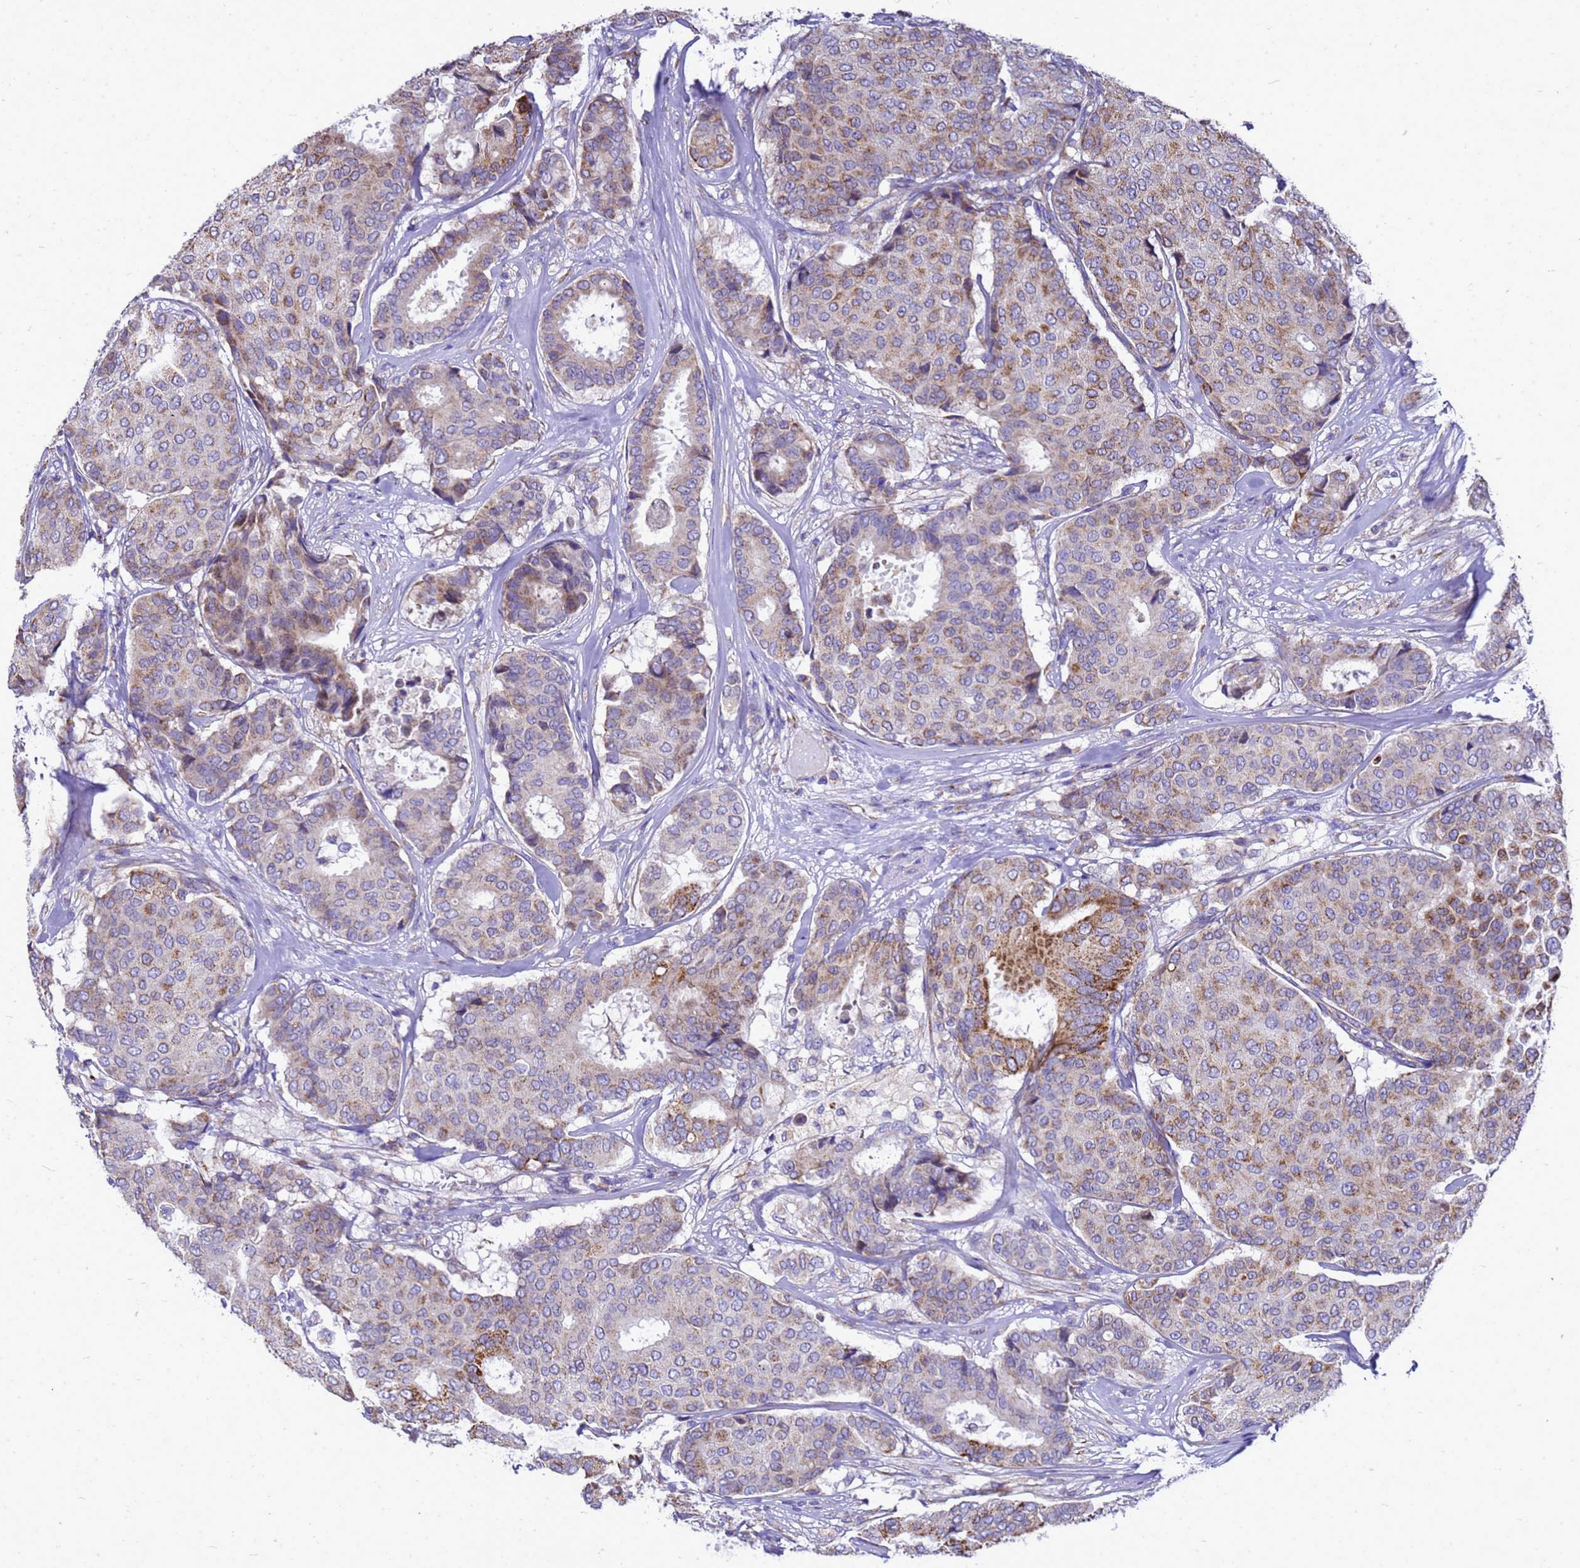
{"staining": {"intensity": "moderate", "quantity": "<25%", "location": "cytoplasmic/membranous"}, "tissue": "breast cancer", "cell_type": "Tumor cells", "image_type": "cancer", "snomed": [{"axis": "morphology", "description": "Duct carcinoma"}, {"axis": "topography", "description": "Breast"}], "caption": "Breast cancer (infiltrating ductal carcinoma) tissue shows moderate cytoplasmic/membranous positivity in approximately <25% of tumor cells, visualized by immunohistochemistry.", "gene": "CMC4", "patient": {"sex": "female", "age": 75}}